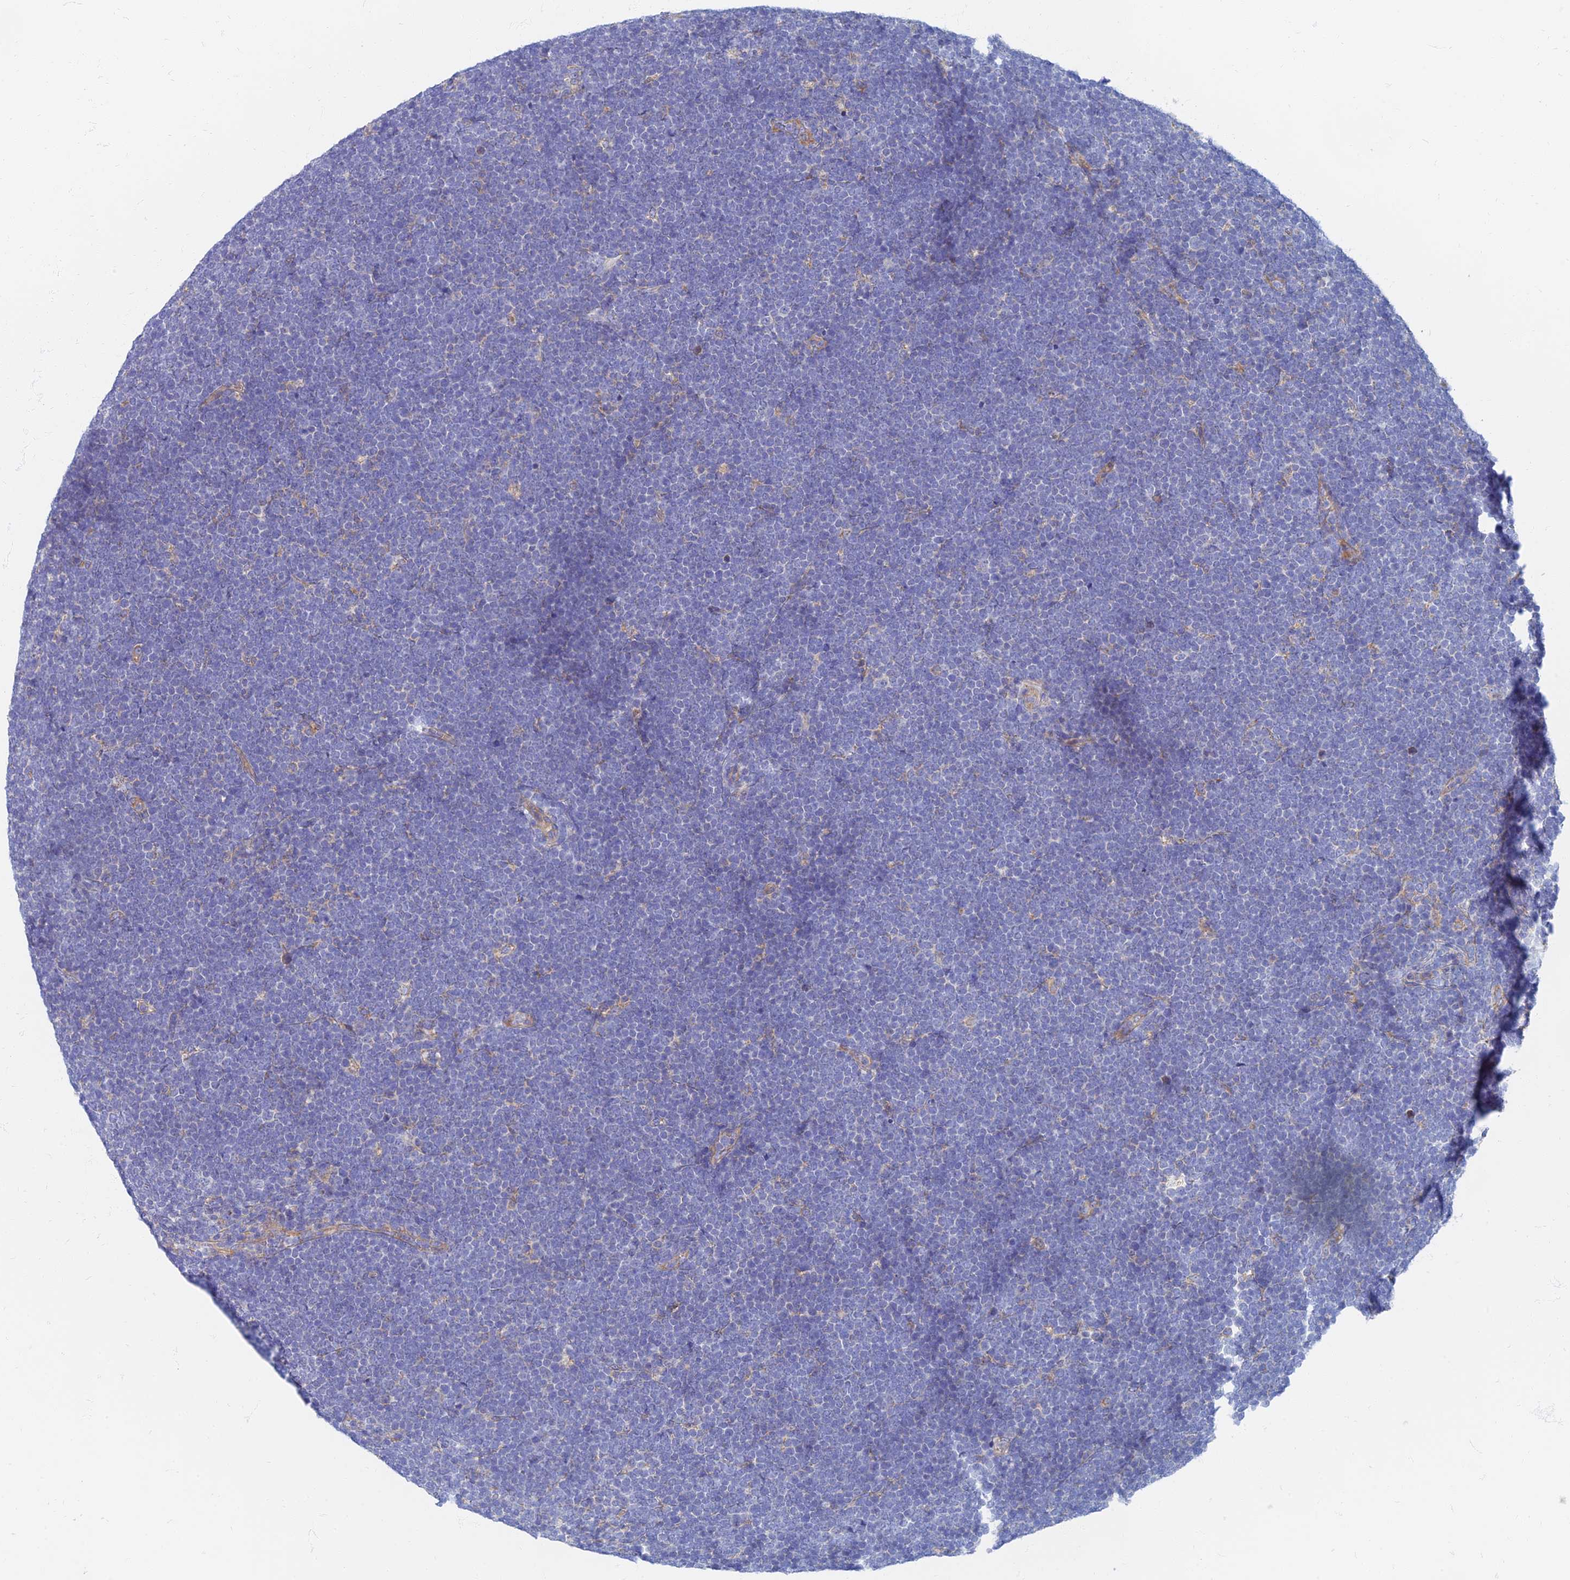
{"staining": {"intensity": "negative", "quantity": "none", "location": "none"}, "tissue": "lymphoma", "cell_type": "Tumor cells", "image_type": "cancer", "snomed": [{"axis": "morphology", "description": "Malignant lymphoma, non-Hodgkin's type, High grade"}, {"axis": "topography", "description": "Lymph node"}], "caption": "There is no significant expression in tumor cells of high-grade malignant lymphoma, non-Hodgkin's type. (DAB IHC with hematoxylin counter stain).", "gene": "TMEM44", "patient": {"sex": "male", "age": 13}}